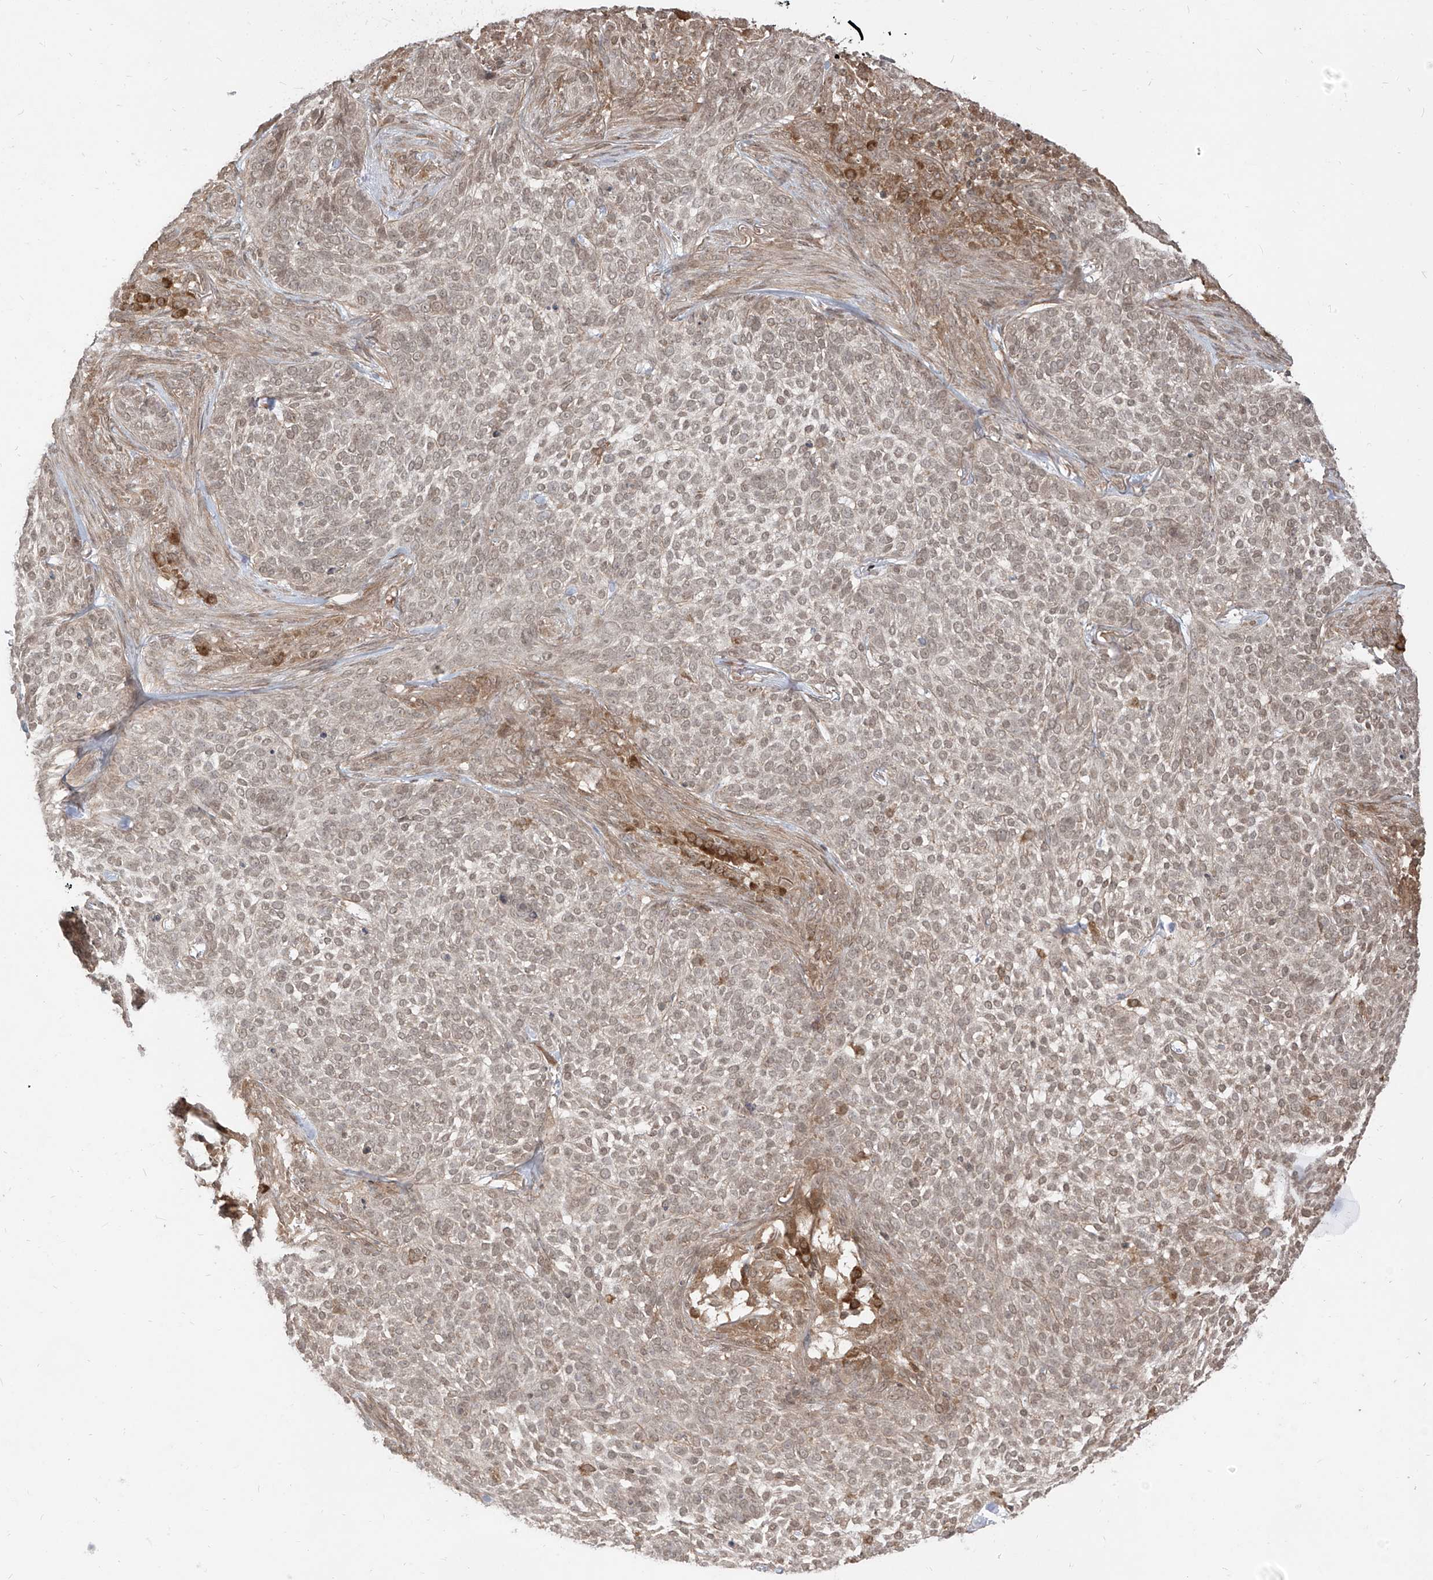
{"staining": {"intensity": "weak", "quantity": "25%-75%", "location": "nuclear"}, "tissue": "skin cancer", "cell_type": "Tumor cells", "image_type": "cancer", "snomed": [{"axis": "morphology", "description": "Basal cell carcinoma"}, {"axis": "topography", "description": "Skin"}], "caption": "An immunohistochemistry image of tumor tissue is shown. Protein staining in brown shows weak nuclear positivity in skin cancer (basal cell carcinoma) within tumor cells.", "gene": "LCOR", "patient": {"sex": "female", "age": 64}}